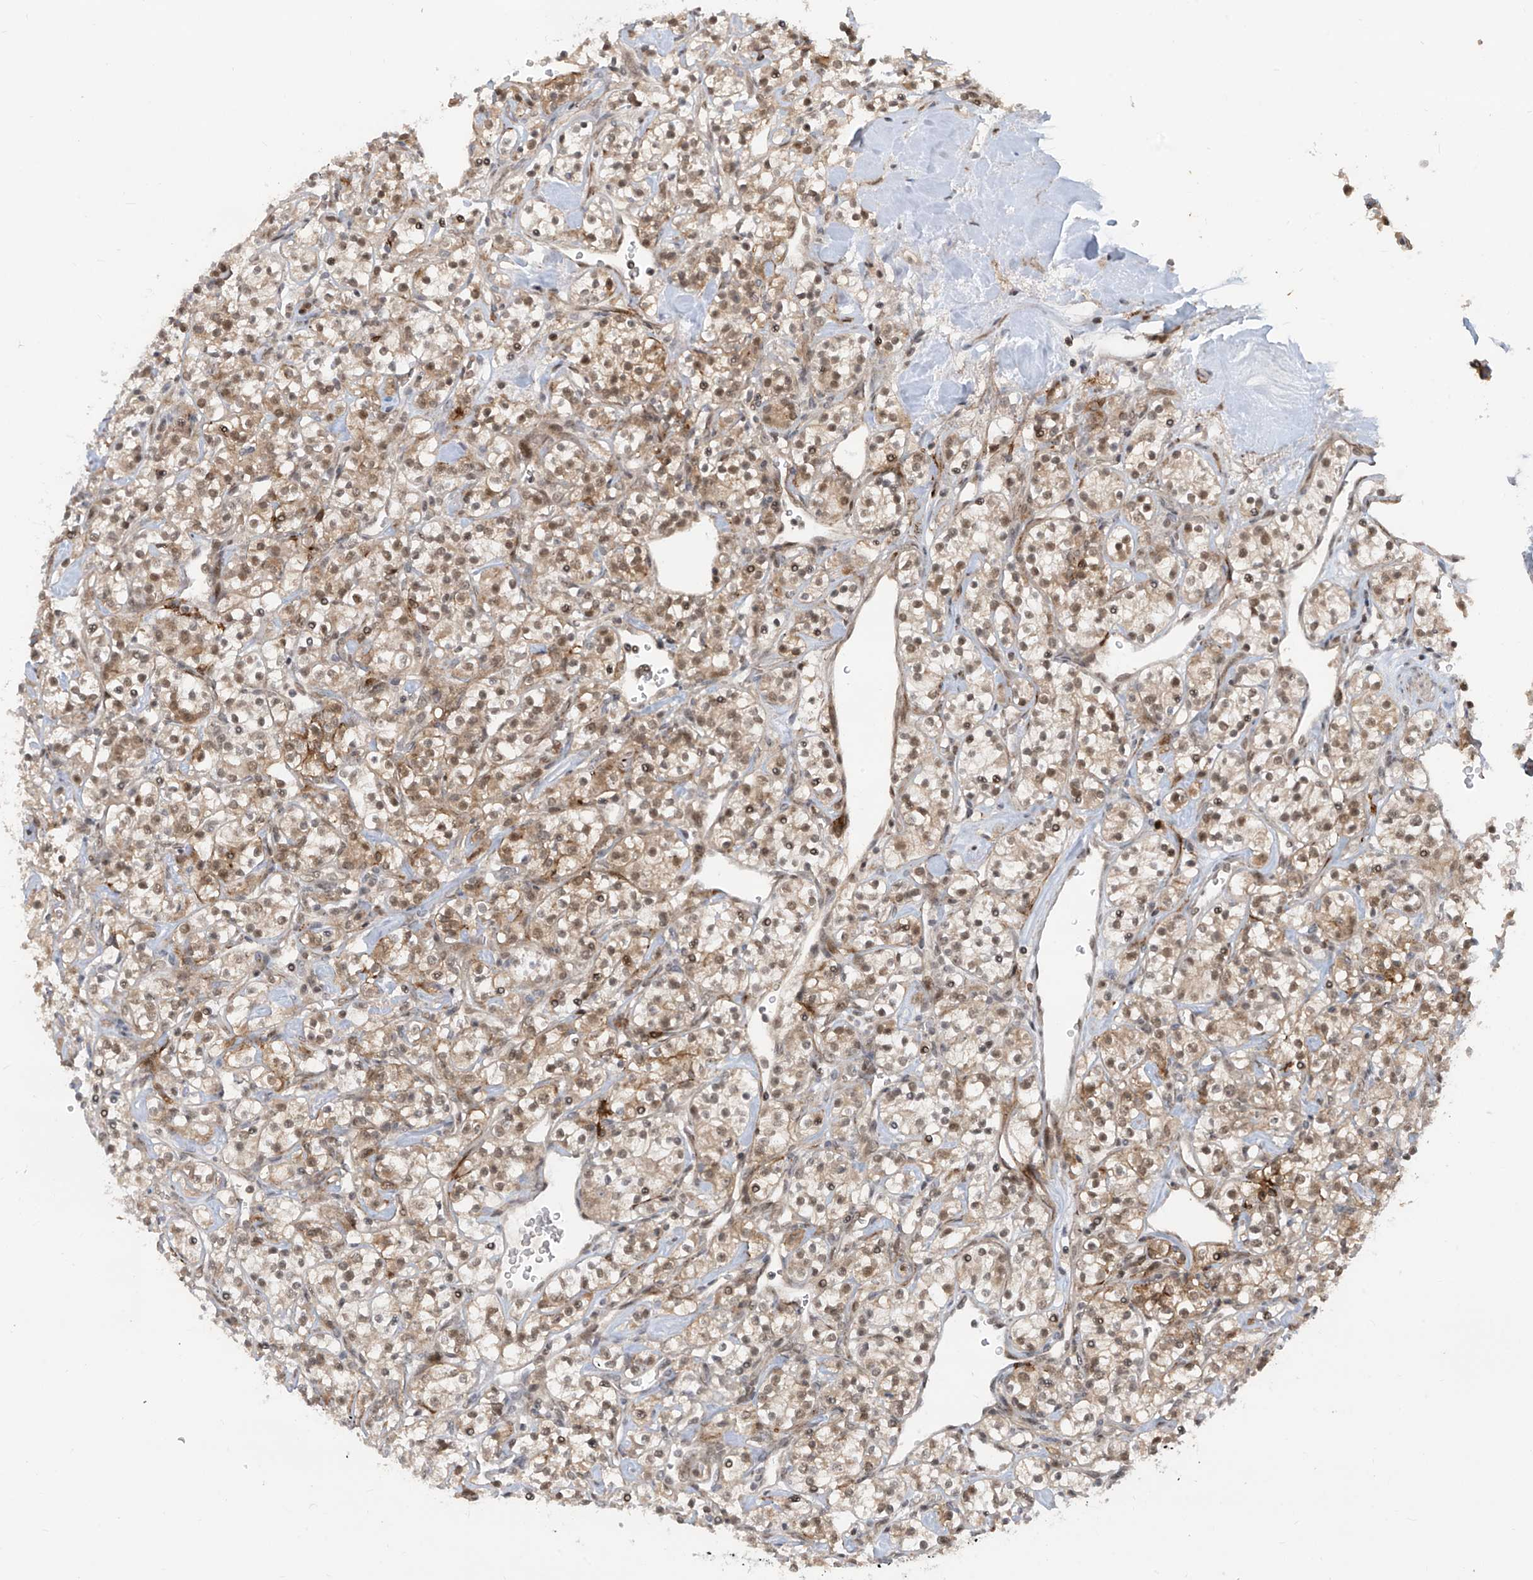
{"staining": {"intensity": "moderate", "quantity": ">75%", "location": "cytoplasmic/membranous,nuclear"}, "tissue": "renal cancer", "cell_type": "Tumor cells", "image_type": "cancer", "snomed": [{"axis": "morphology", "description": "Adenocarcinoma, NOS"}, {"axis": "topography", "description": "Kidney"}], "caption": "Protein staining of renal cancer (adenocarcinoma) tissue shows moderate cytoplasmic/membranous and nuclear positivity in about >75% of tumor cells.", "gene": "LAGE3", "patient": {"sex": "male", "age": 77}}